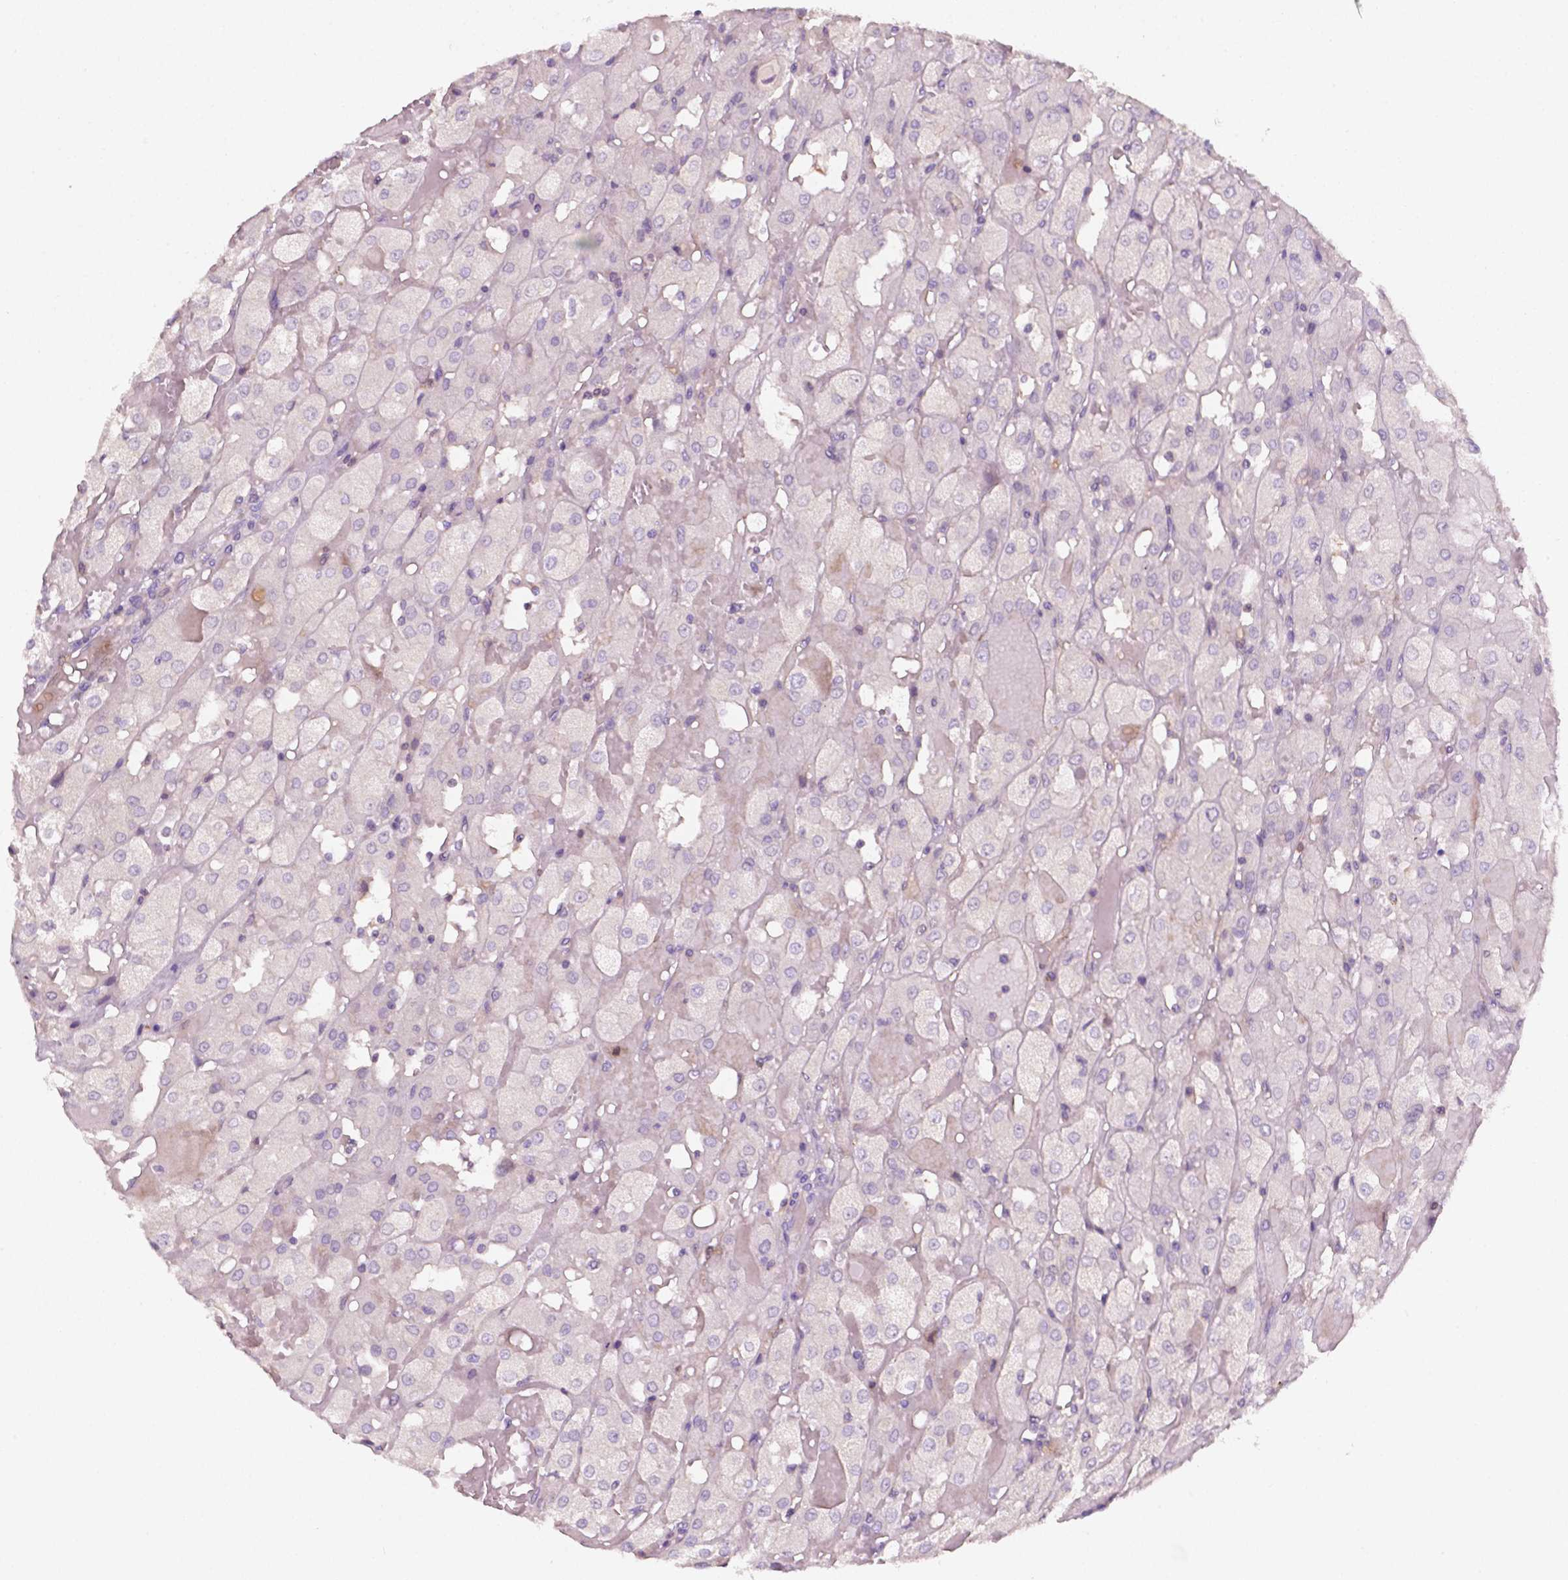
{"staining": {"intensity": "negative", "quantity": "none", "location": "none"}, "tissue": "renal cancer", "cell_type": "Tumor cells", "image_type": "cancer", "snomed": [{"axis": "morphology", "description": "Adenocarcinoma, NOS"}, {"axis": "topography", "description": "Kidney"}], "caption": "Renal adenocarcinoma was stained to show a protein in brown. There is no significant staining in tumor cells.", "gene": "EGFR", "patient": {"sex": "male", "age": 72}}